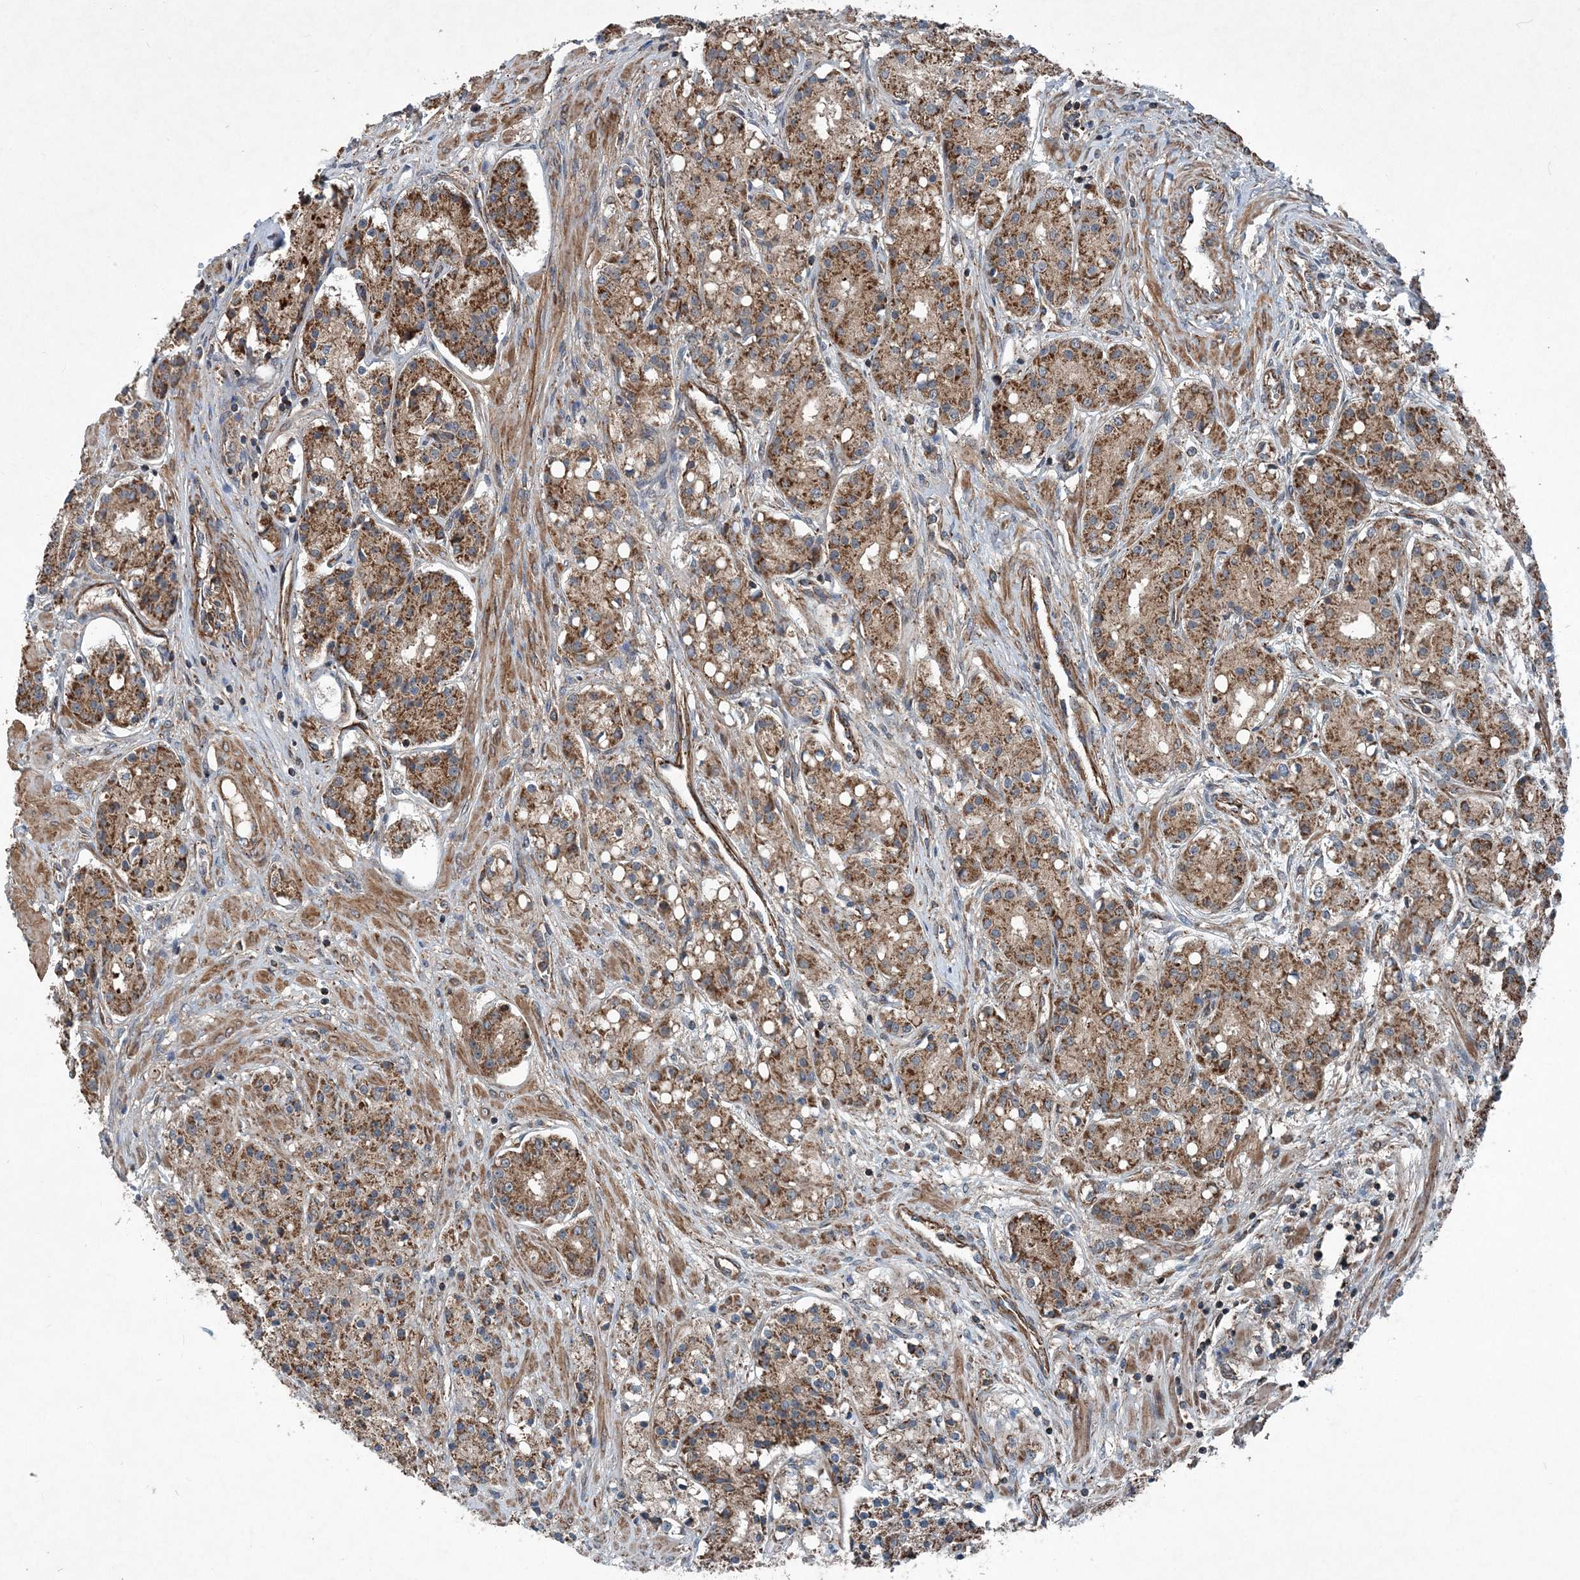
{"staining": {"intensity": "moderate", "quantity": ">75%", "location": "cytoplasmic/membranous"}, "tissue": "prostate cancer", "cell_type": "Tumor cells", "image_type": "cancer", "snomed": [{"axis": "morphology", "description": "Adenocarcinoma, High grade"}, {"axis": "topography", "description": "Prostate"}], "caption": "A brown stain highlights moderate cytoplasmic/membranous expression of a protein in human prostate cancer (adenocarcinoma (high-grade)) tumor cells. The protein of interest is shown in brown color, while the nuclei are stained blue.", "gene": "NDUFA2", "patient": {"sex": "male", "age": 60}}